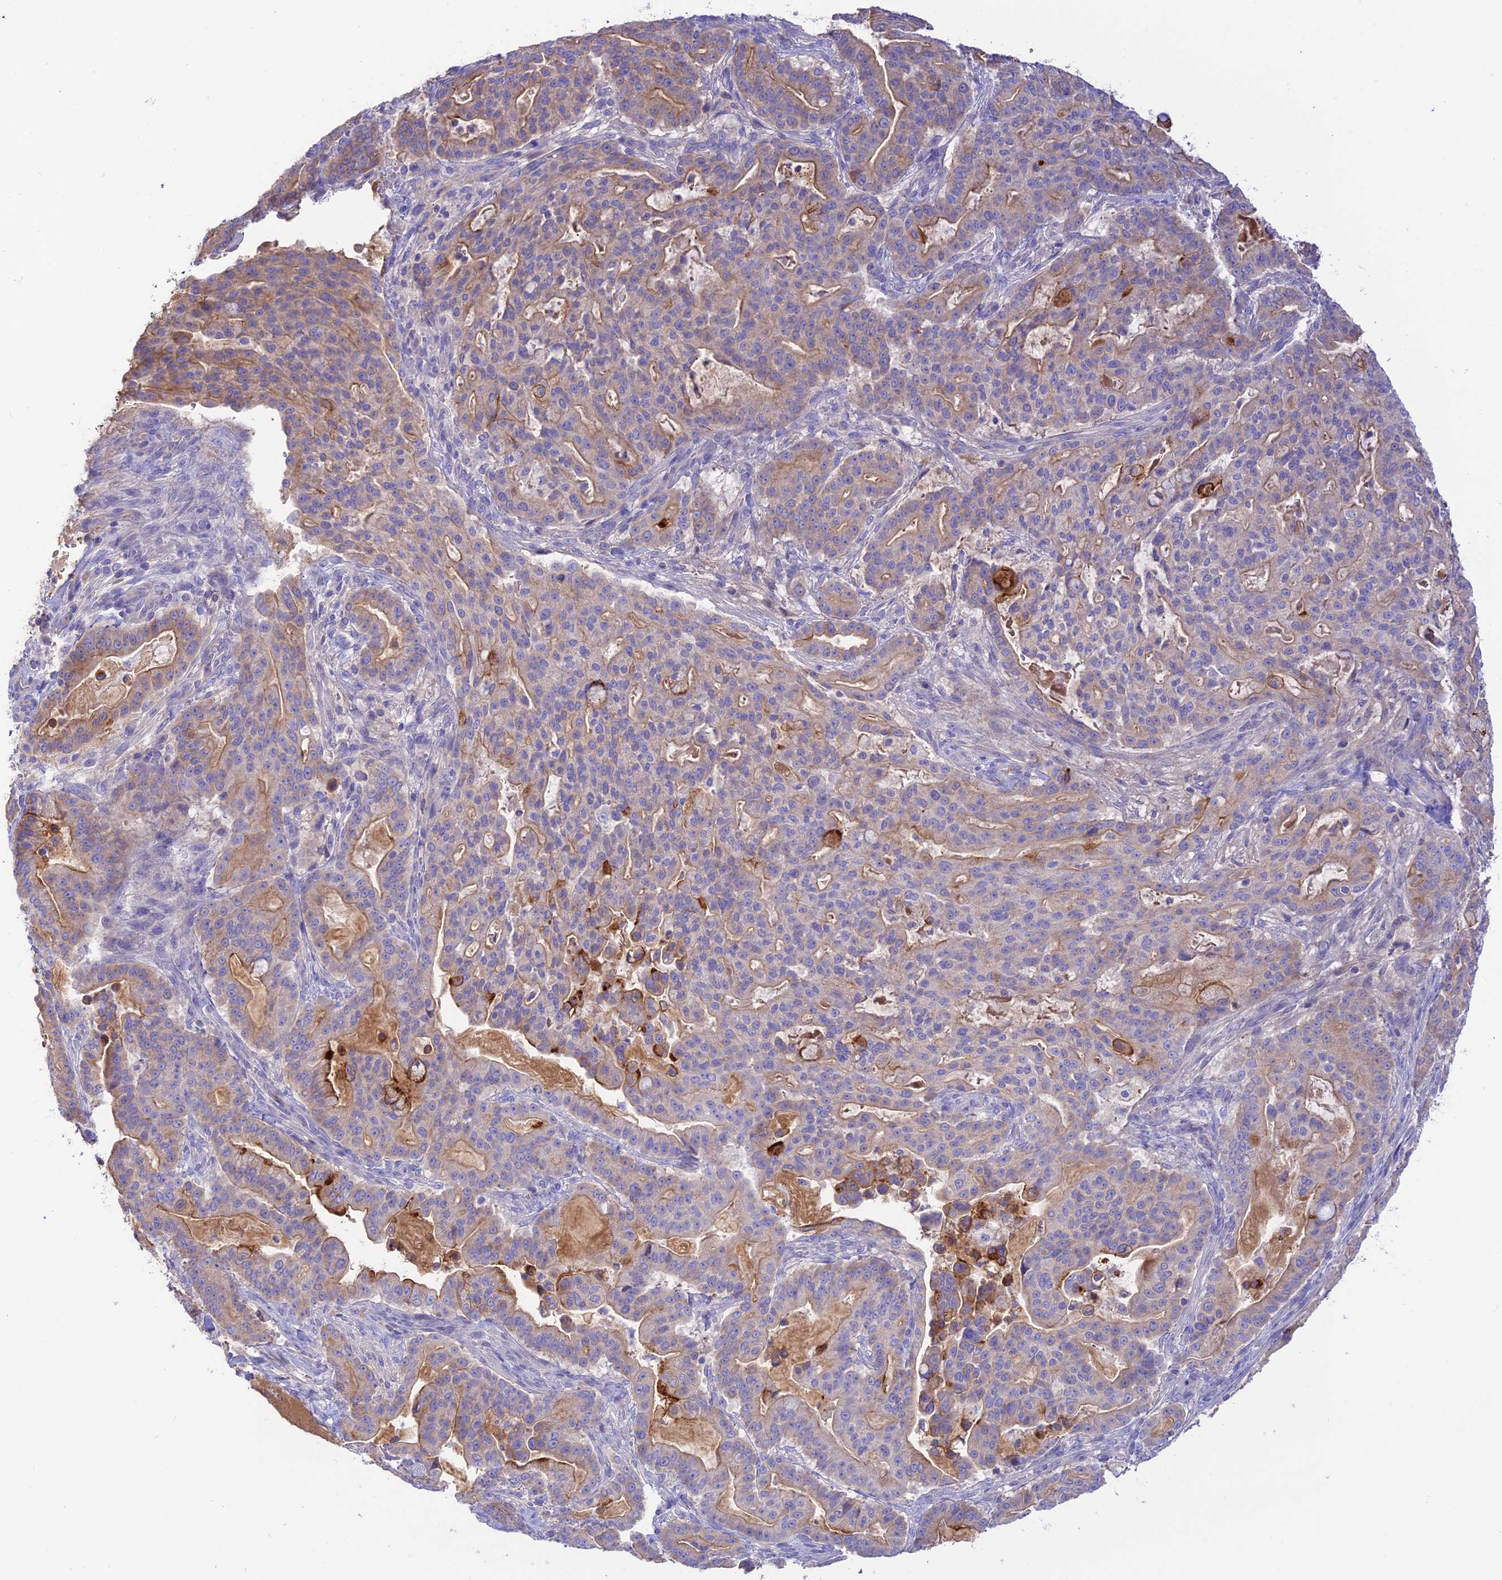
{"staining": {"intensity": "moderate", "quantity": "<25%", "location": "cytoplasmic/membranous"}, "tissue": "pancreatic cancer", "cell_type": "Tumor cells", "image_type": "cancer", "snomed": [{"axis": "morphology", "description": "Adenocarcinoma, NOS"}, {"axis": "topography", "description": "Pancreas"}], "caption": "Pancreatic cancer (adenocarcinoma) stained for a protein (brown) demonstrates moderate cytoplasmic/membranous positive staining in about <25% of tumor cells.", "gene": "NLRP9", "patient": {"sex": "male", "age": 63}}